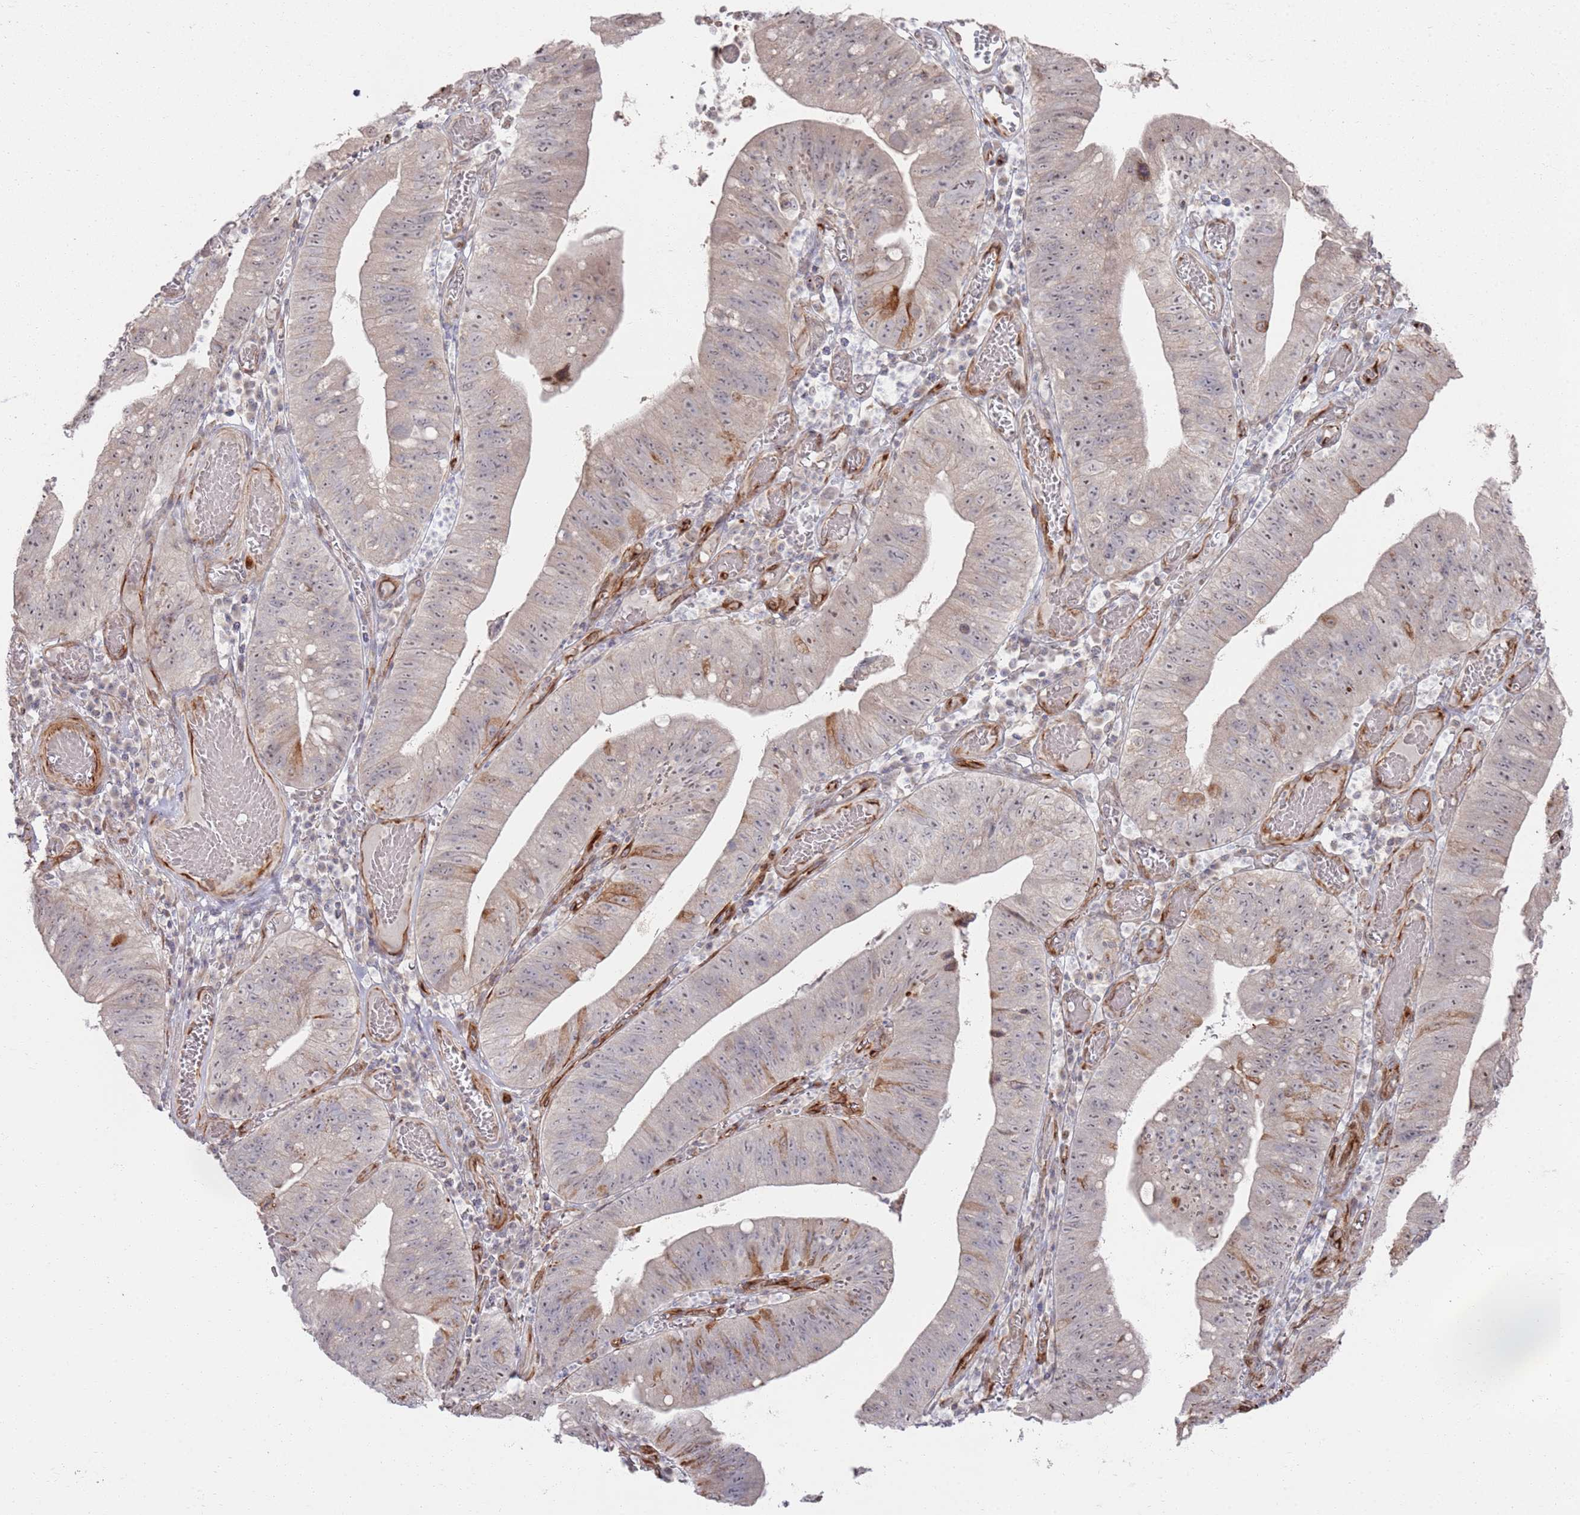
{"staining": {"intensity": "weak", "quantity": "25%-75%", "location": "cytoplasmic/membranous,nuclear"}, "tissue": "stomach cancer", "cell_type": "Tumor cells", "image_type": "cancer", "snomed": [{"axis": "morphology", "description": "Adenocarcinoma, NOS"}, {"axis": "topography", "description": "Stomach"}], "caption": "Immunohistochemical staining of stomach adenocarcinoma demonstrates low levels of weak cytoplasmic/membranous and nuclear staining in about 25%-75% of tumor cells. The protein is shown in brown color, while the nuclei are stained blue.", "gene": "PHF21A", "patient": {"sex": "male", "age": 59}}